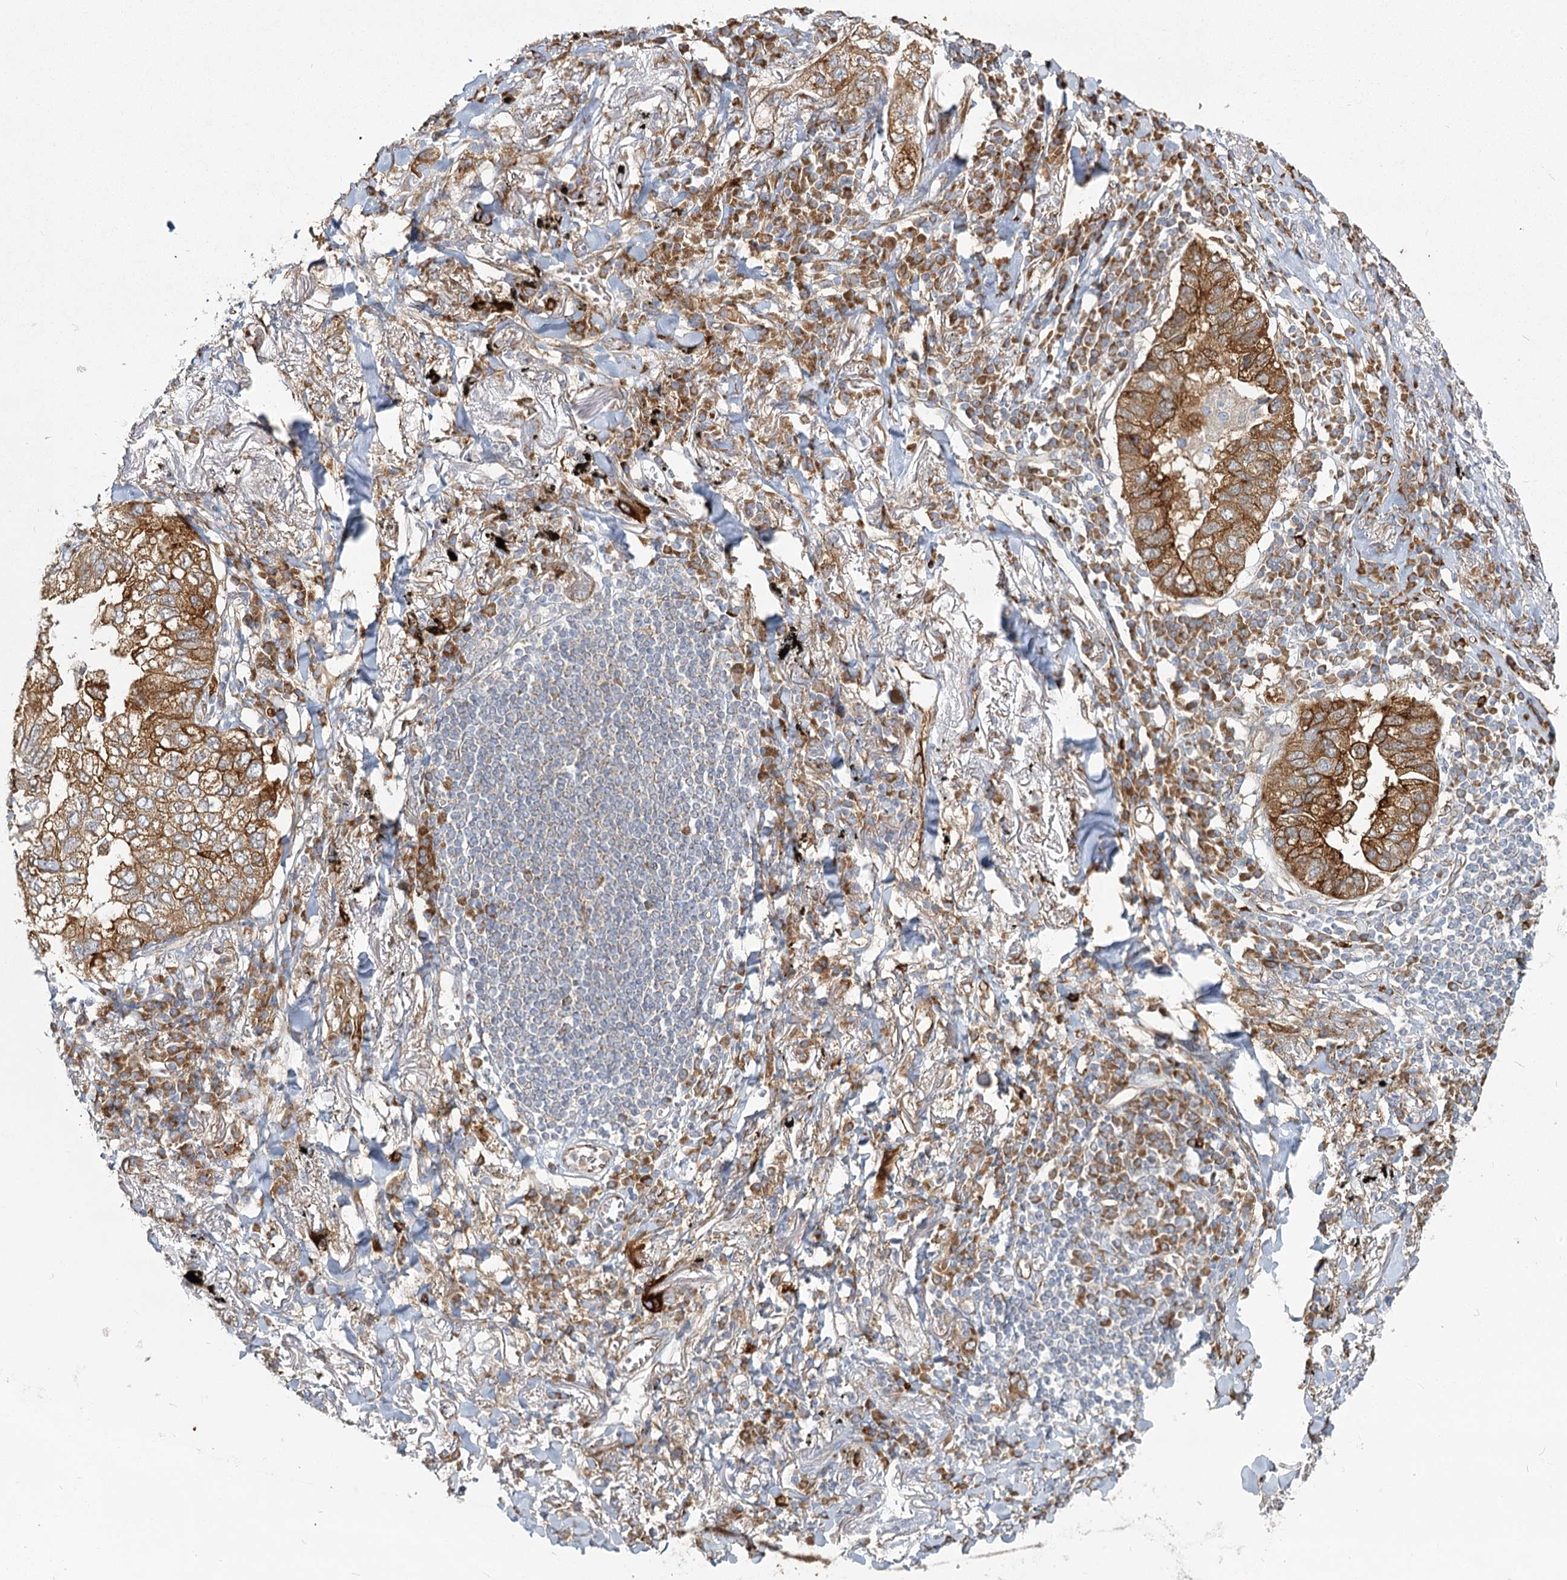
{"staining": {"intensity": "strong", "quantity": ">75%", "location": "cytoplasmic/membranous"}, "tissue": "lung cancer", "cell_type": "Tumor cells", "image_type": "cancer", "snomed": [{"axis": "morphology", "description": "Adenocarcinoma, NOS"}, {"axis": "topography", "description": "Lung"}], "caption": "Immunohistochemistry image of neoplastic tissue: human adenocarcinoma (lung) stained using immunohistochemistry (IHC) reveals high levels of strong protein expression localized specifically in the cytoplasmic/membranous of tumor cells, appearing as a cytoplasmic/membranous brown color.", "gene": "HARS2", "patient": {"sex": "male", "age": 65}}